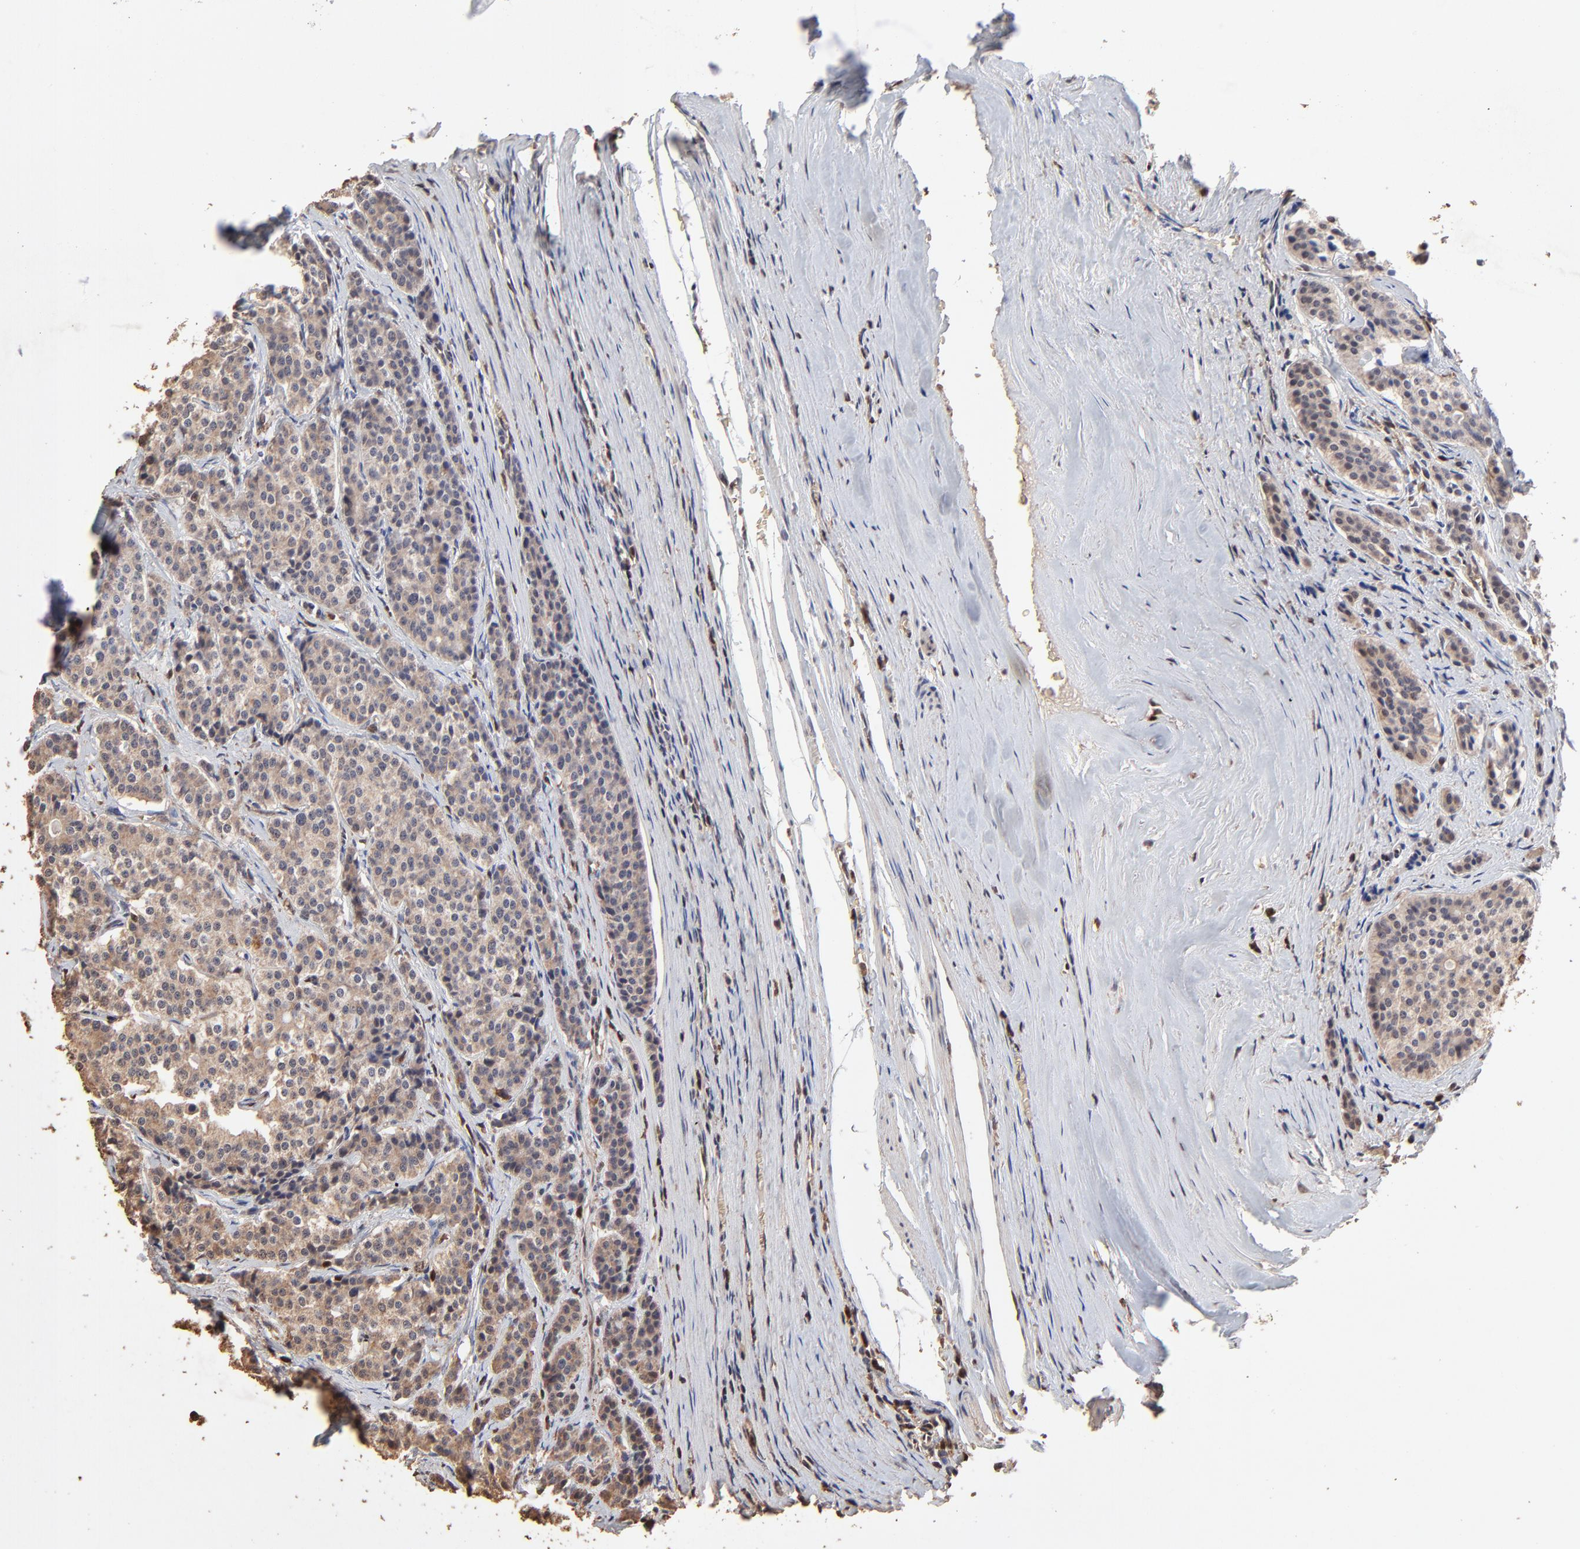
{"staining": {"intensity": "weak", "quantity": ">75%", "location": "cytoplasmic/membranous"}, "tissue": "carcinoid", "cell_type": "Tumor cells", "image_type": "cancer", "snomed": [{"axis": "morphology", "description": "Carcinoid, malignant, NOS"}, {"axis": "topography", "description": "Small intestine"}], "caption": "This micrograph exhibits malignant carcinoid stained with IHC to label a protein in brown. The cytoplasmic/membranous of tumor cells show weak positivity for the protein. Nuclei are counter-stained blue.", "gene": "CASP1", "patient": {"sex": "male", "age": 63}}